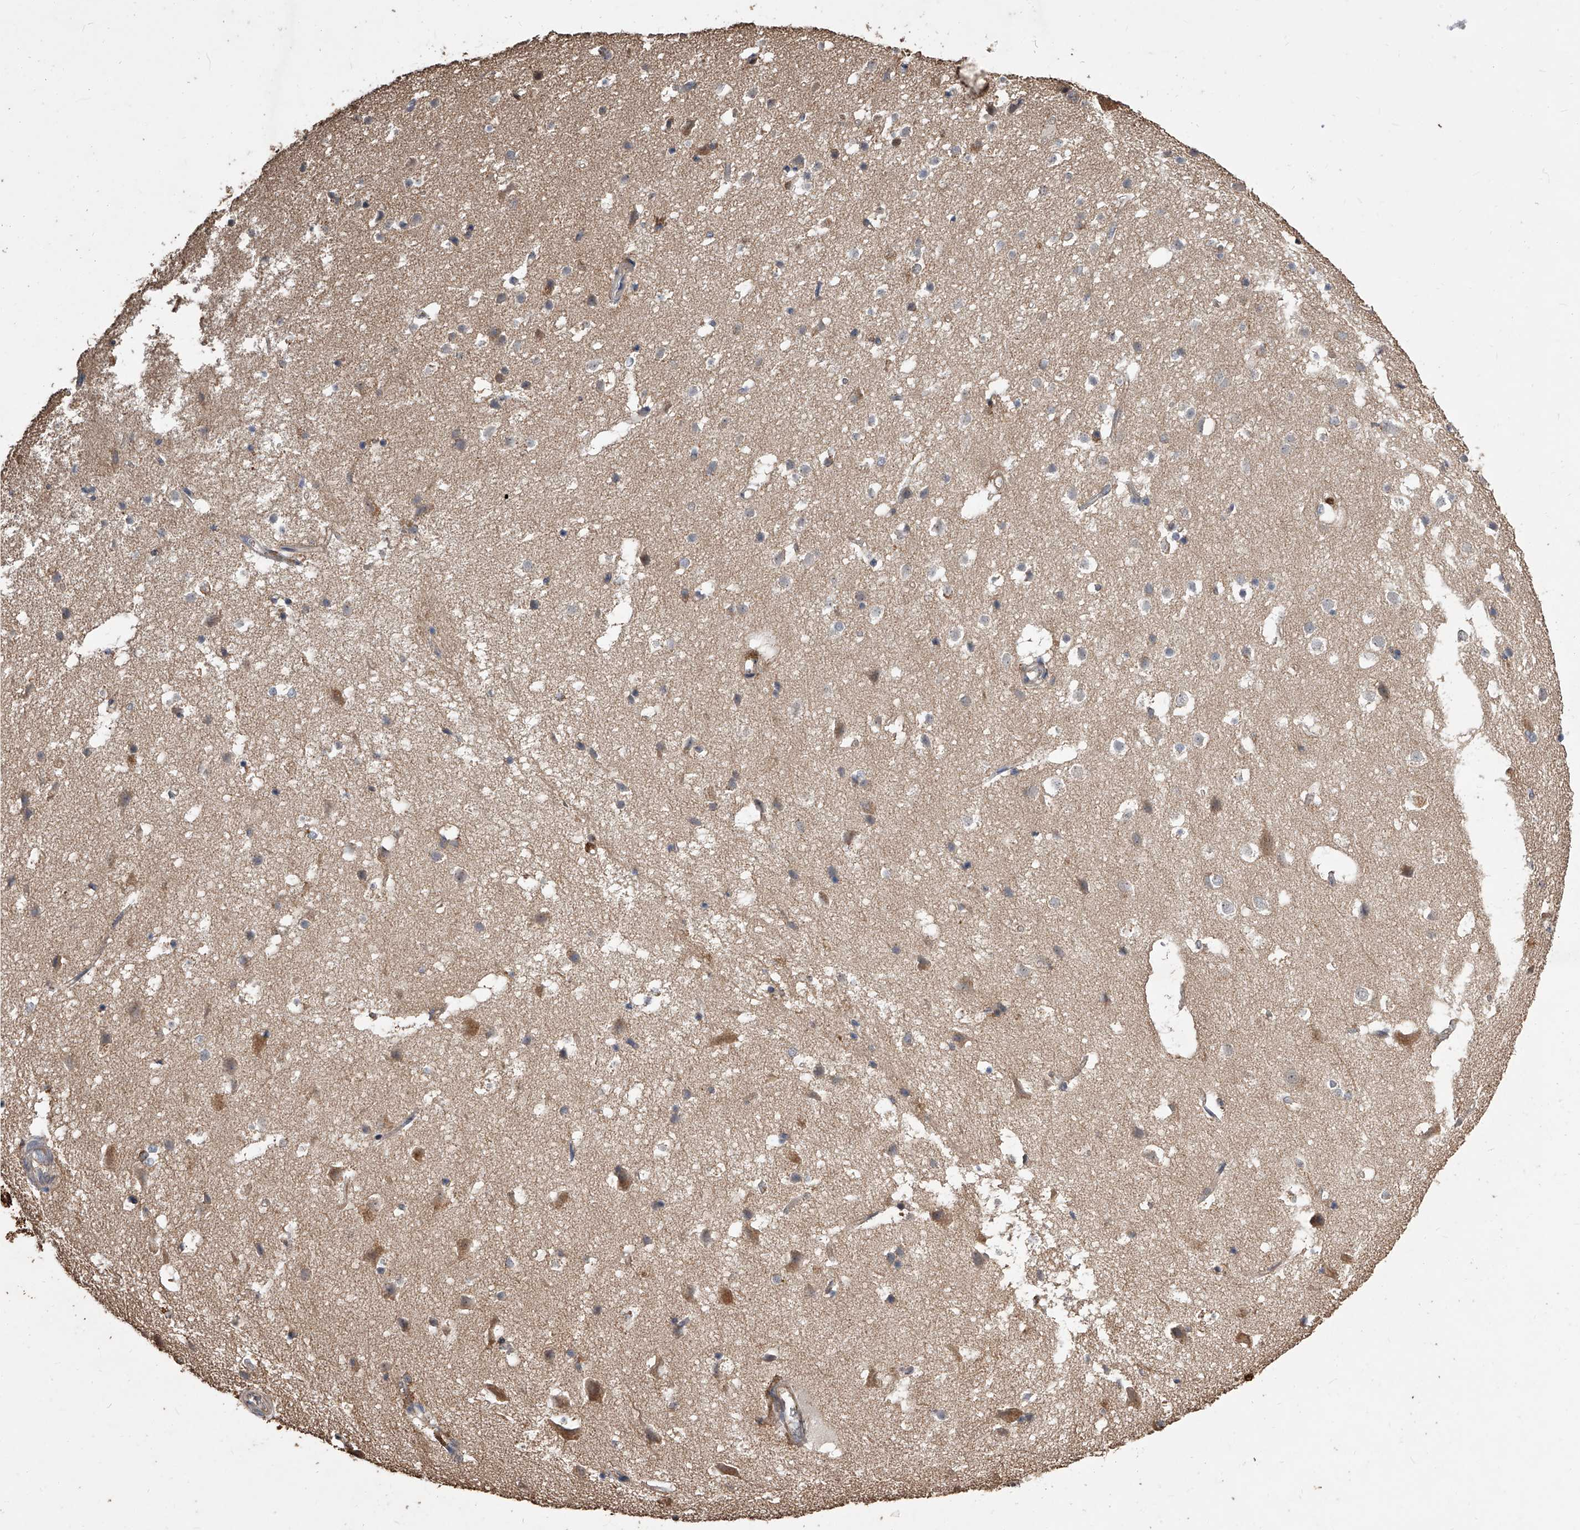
{"staining": {"intensity": "negative", "quantity": "none", "location": "none"}, "tissue": "cerebral cortex", "cell_type": "Endothelial cells", "image_type": "normal", "snomed": [{"axis": "morphology", "description": "Normal tissue, NOS"}, {"axis": "topography", "description": "Cerebral cortex"}], "caption": "Image shows no protein expression in endothelial cells of unremarkable cerebral cortex. (DAB immunohistochemistry (IHC) visualized using brightfield microscopy, high magnification).", "gene": "LTV1", "patient": {"sex": "male", "age": 54}}